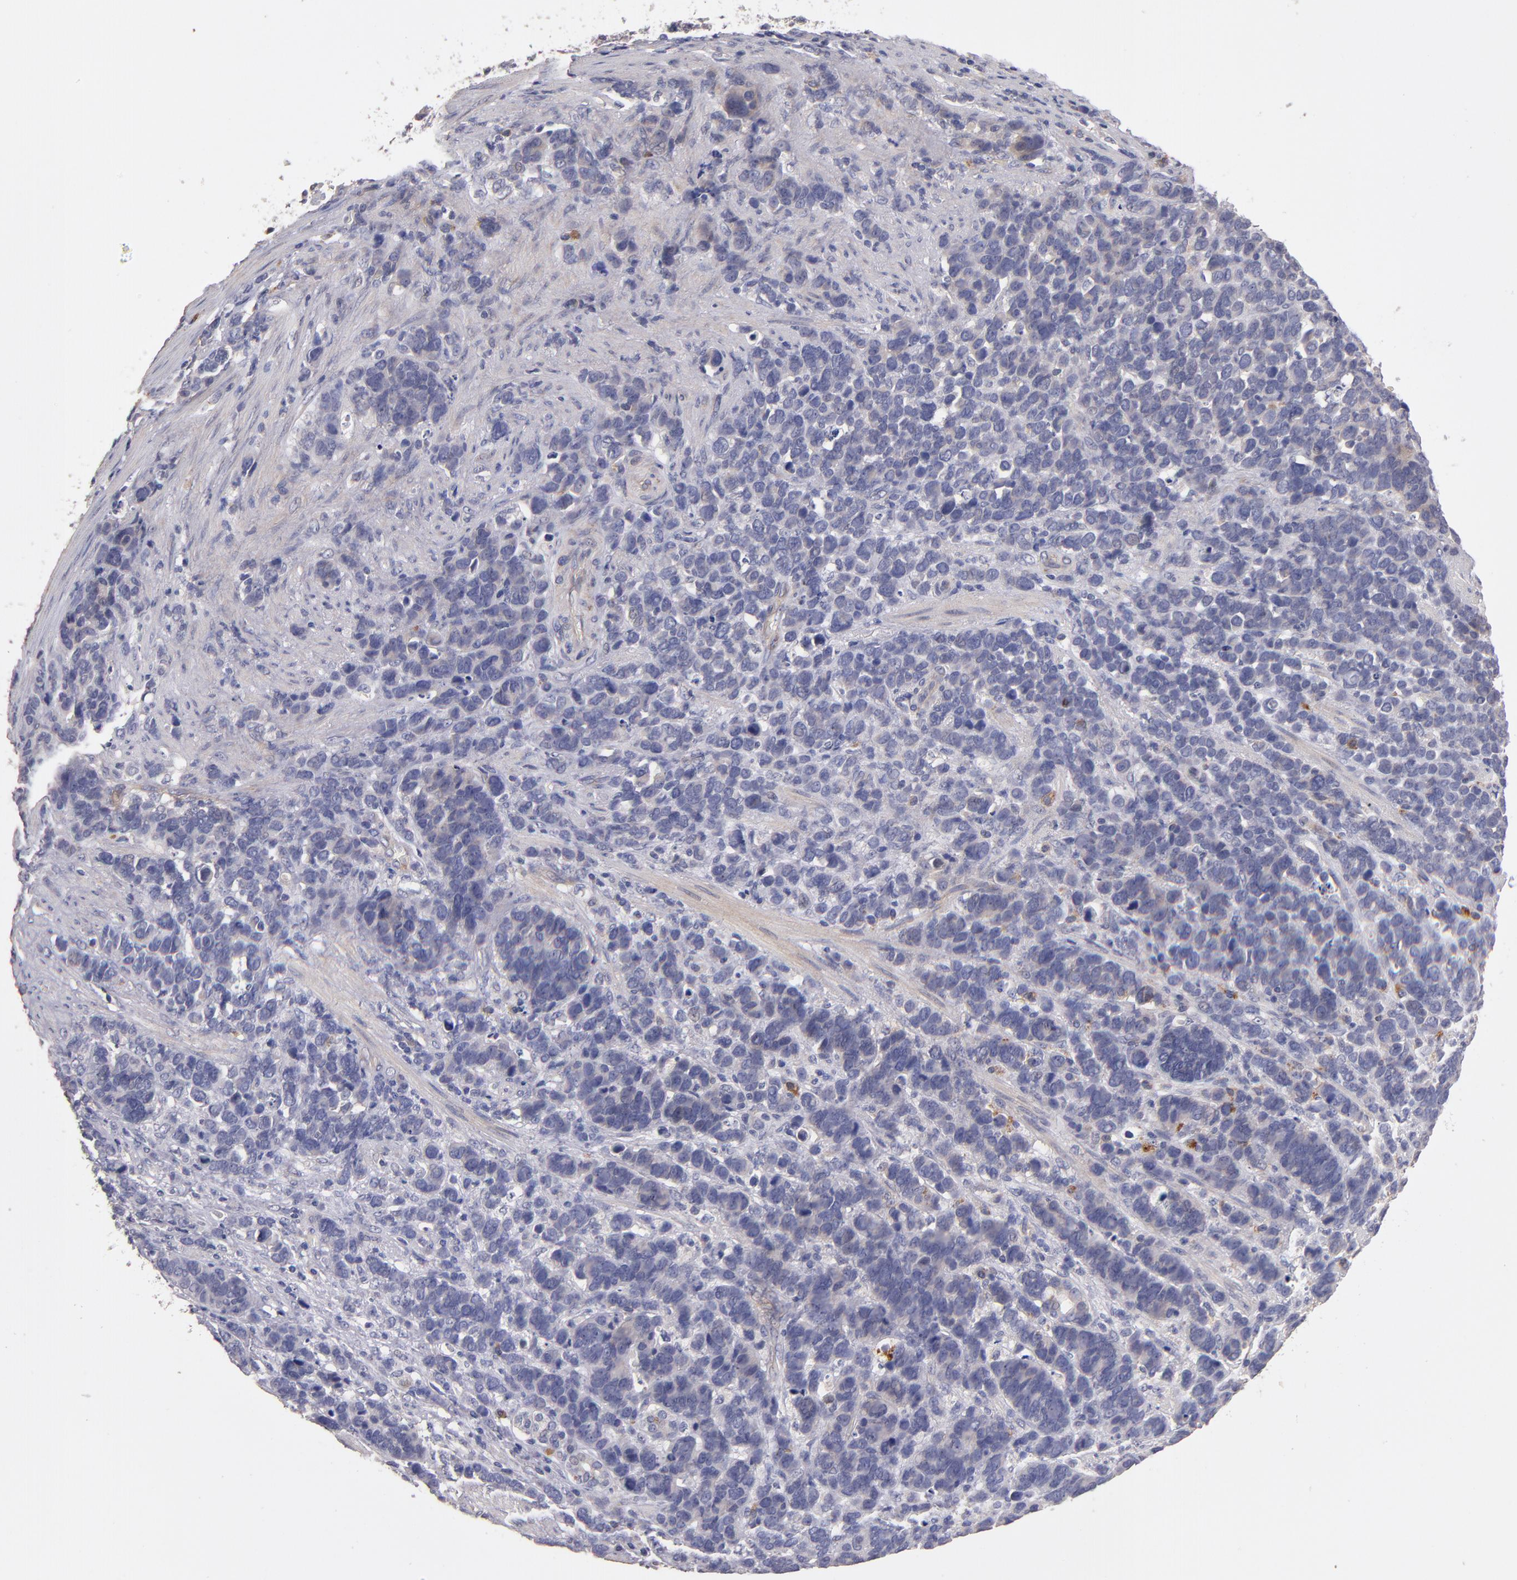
{"staining": {"intensity": "negative", "quantity": "none", "location": "none"}, "tissue": "stomach cancer", "cell_type": "Tumor cells", "image_type": "cancer", "snomed": [{"axis": "morphology", "description": "Adenocarcinoma, NOS"}, {"axis": "topography", "description": "Stomach, upper"}], "caption": "High magnification brightfield microscopy of stomach adenocarcinoma stained with DAB (brown) and counterstained with hematoxylin (blue): tumor cells show no significant staining.", "gene": "MAGEE1", "patient": {"sex": "male", "age": 71}}